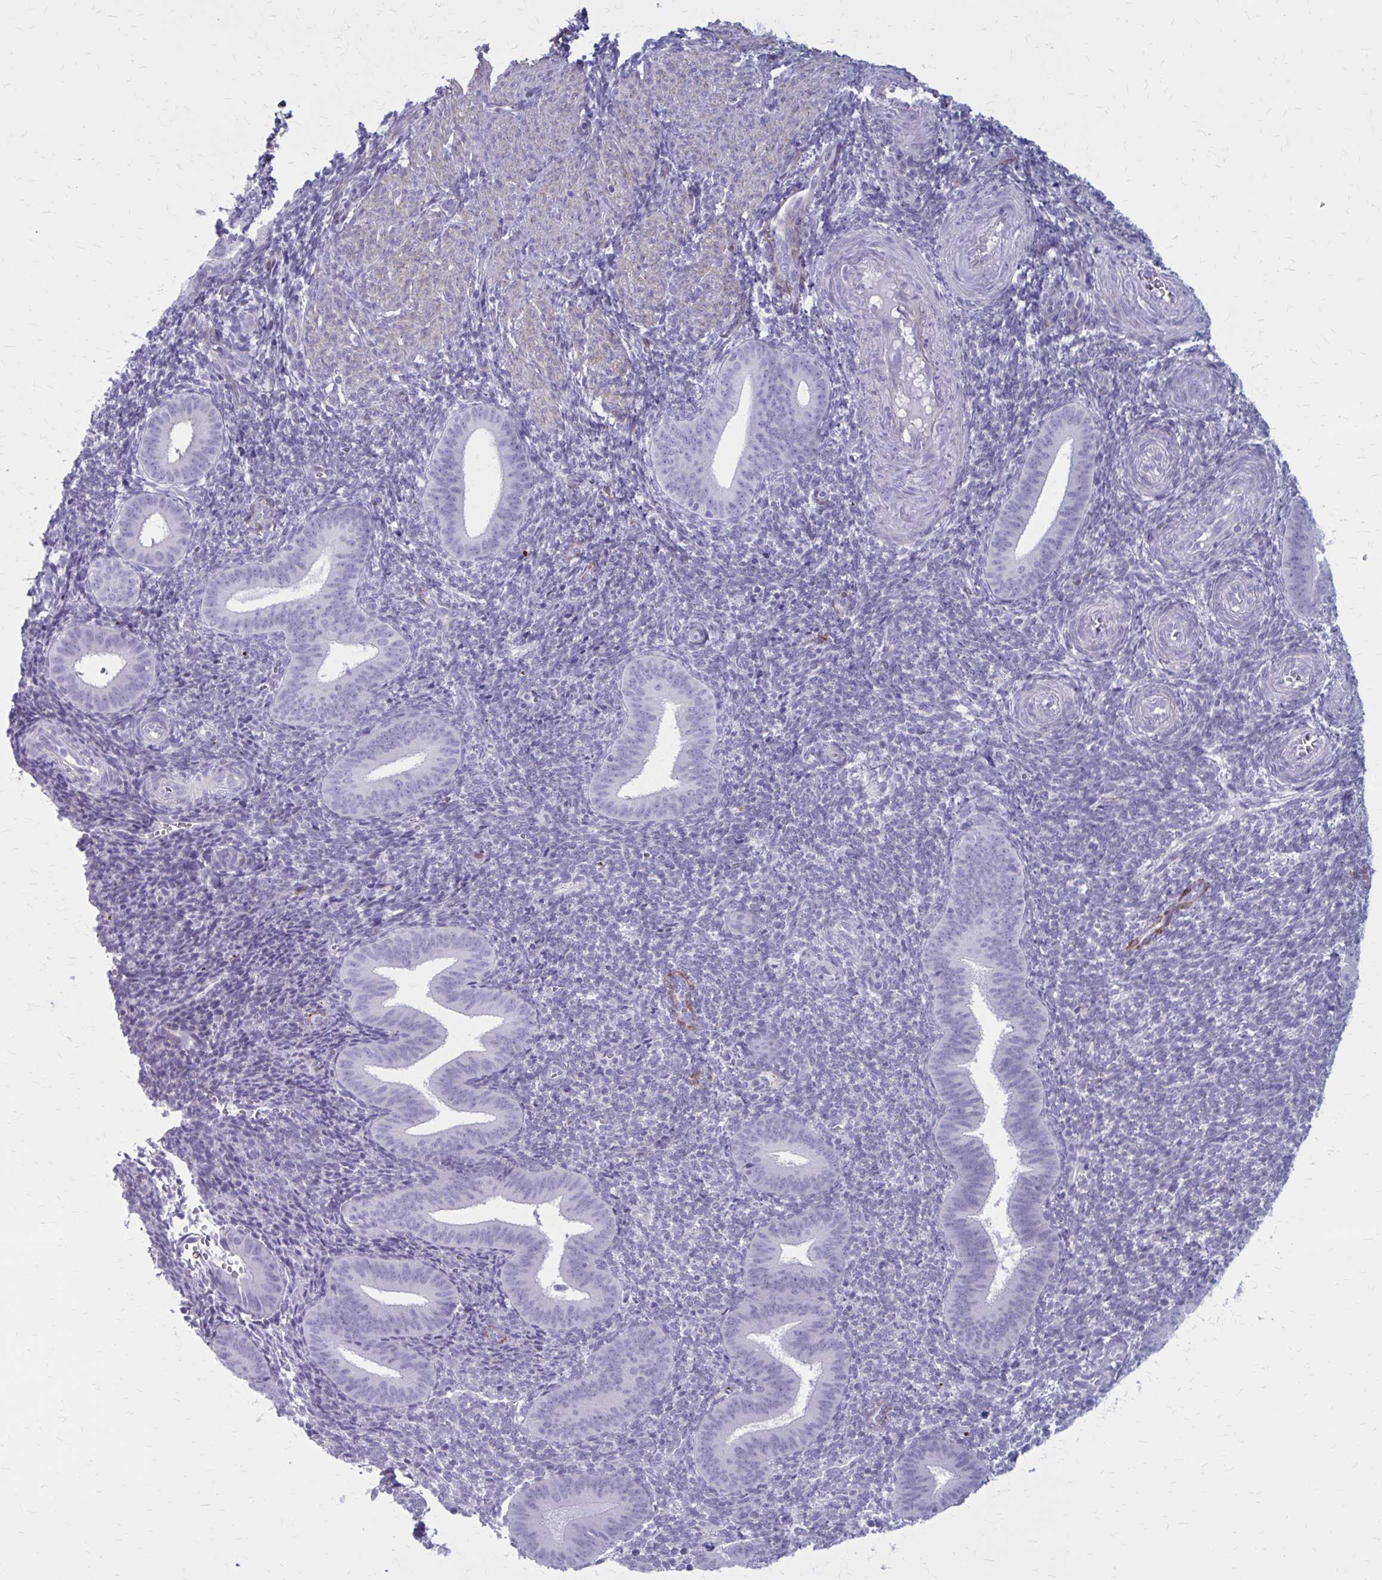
{"staining": {"intensity": "negative", "quantity": "none", "location": "none"}, "tissue": "endometrium", "cell_type": "Cells in endometrial stroma", "image_type": "normal", "snomed": [{"axis": "morphology", "description": "Normal tissue, NOS"}, {"axis": "topography", "description": "Endometrium"}], "caption": "There is no significant staining in cells in endometrial stroma of endometrium. Nuclei are stained in blue.", "gene": "CASQ2", "patient": {"sex": "female", "age": 25}}